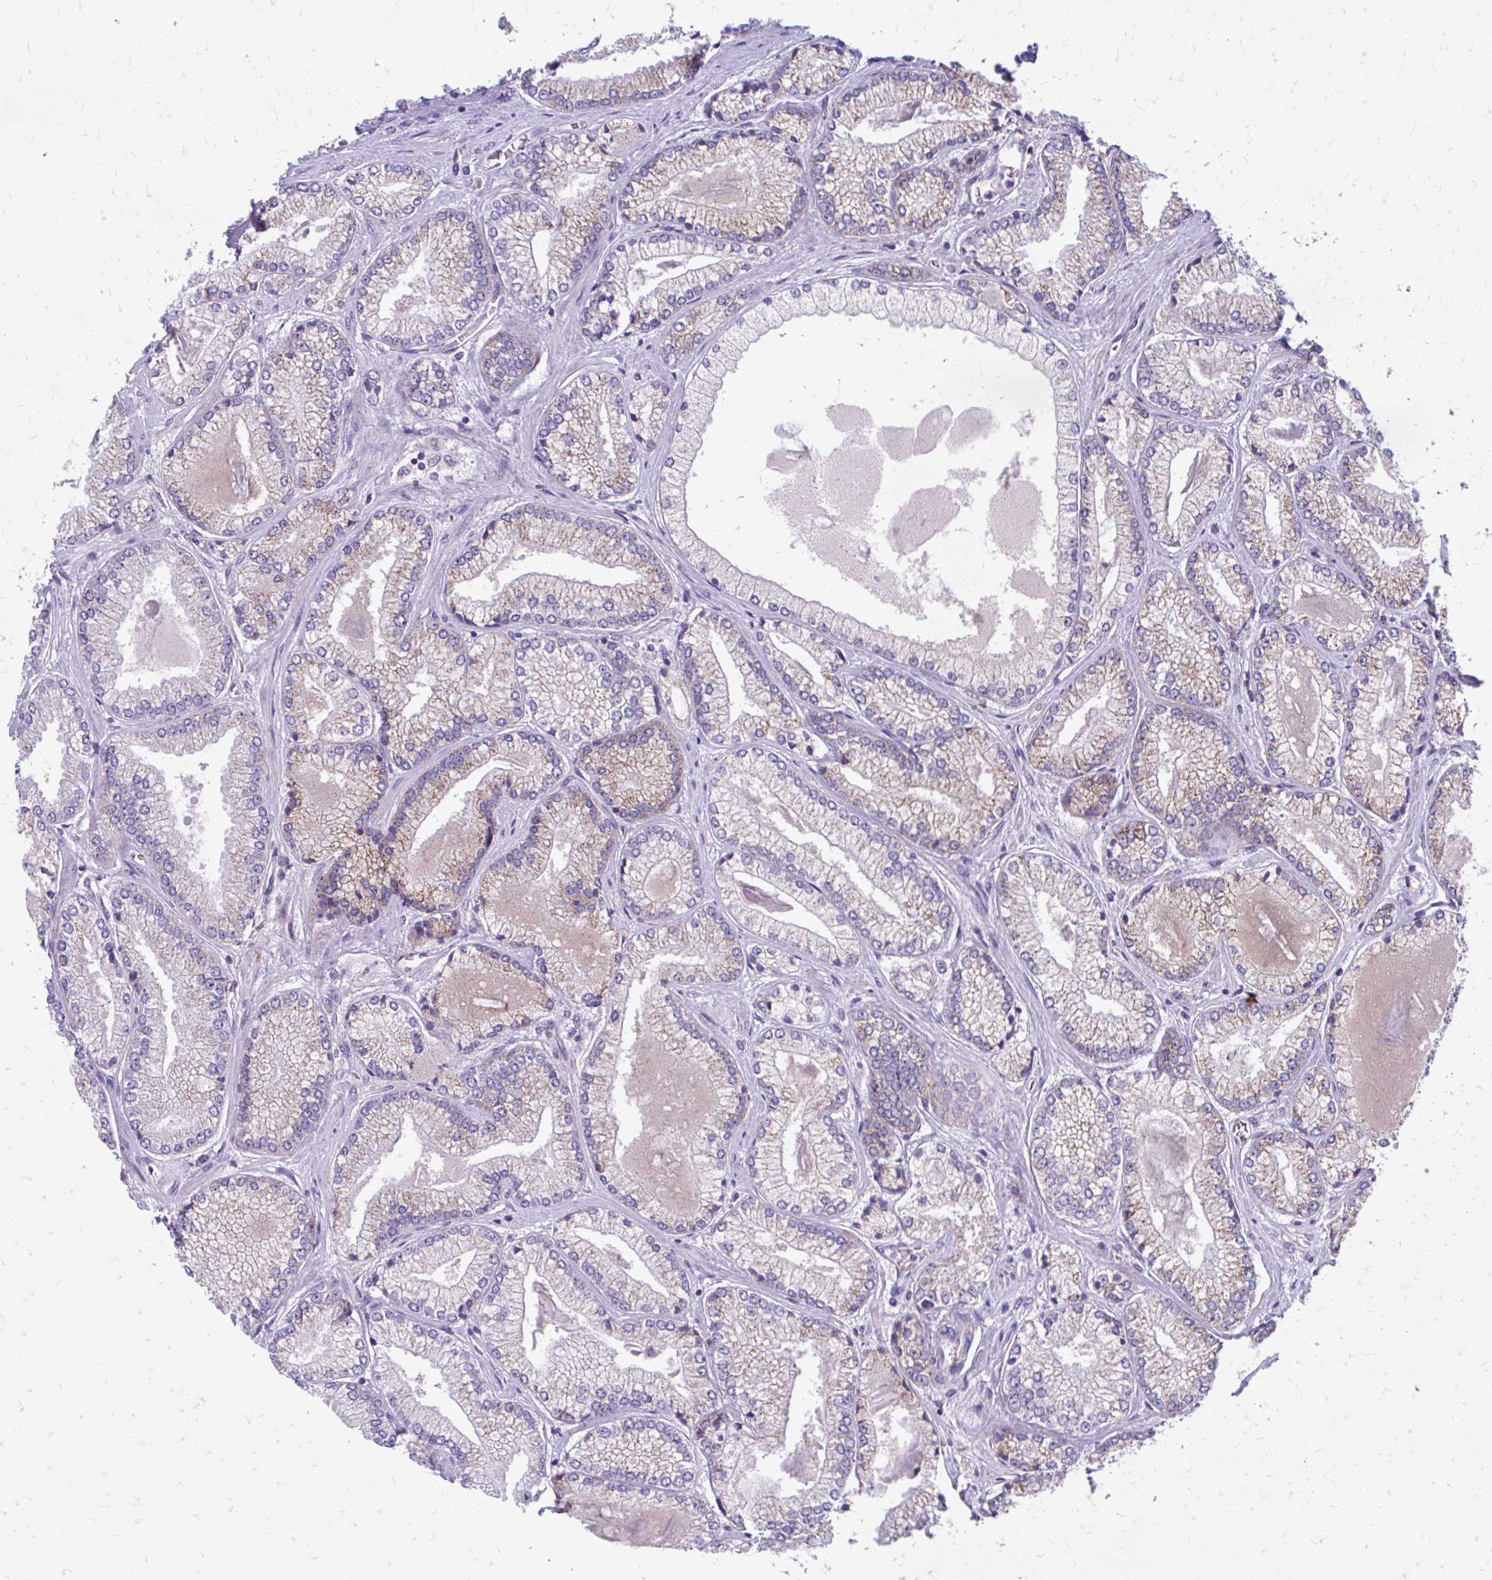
{"staining": {"intensity": "moderate", "quantity": "25%-75%", "location": "cytoplasmic/membranous"}, "tissue": "prostate cancer", "cell_type": "Tumor cells", "image_type": "cancer", "snomed": [{"axis": "morphology", "description": "Adenocarcinoma, Low grade"}, {"axis": "topography", "description": "Prostate"}], "caption": "Immunohistochemistry (IHC) of human prostate cancer displays medium levels of moderate cytoplasmic/membranous positivity in about 25%-75% of tumor cells.", "gene": "MRPL19", "patient": {"sex": "male", "age": 67}}